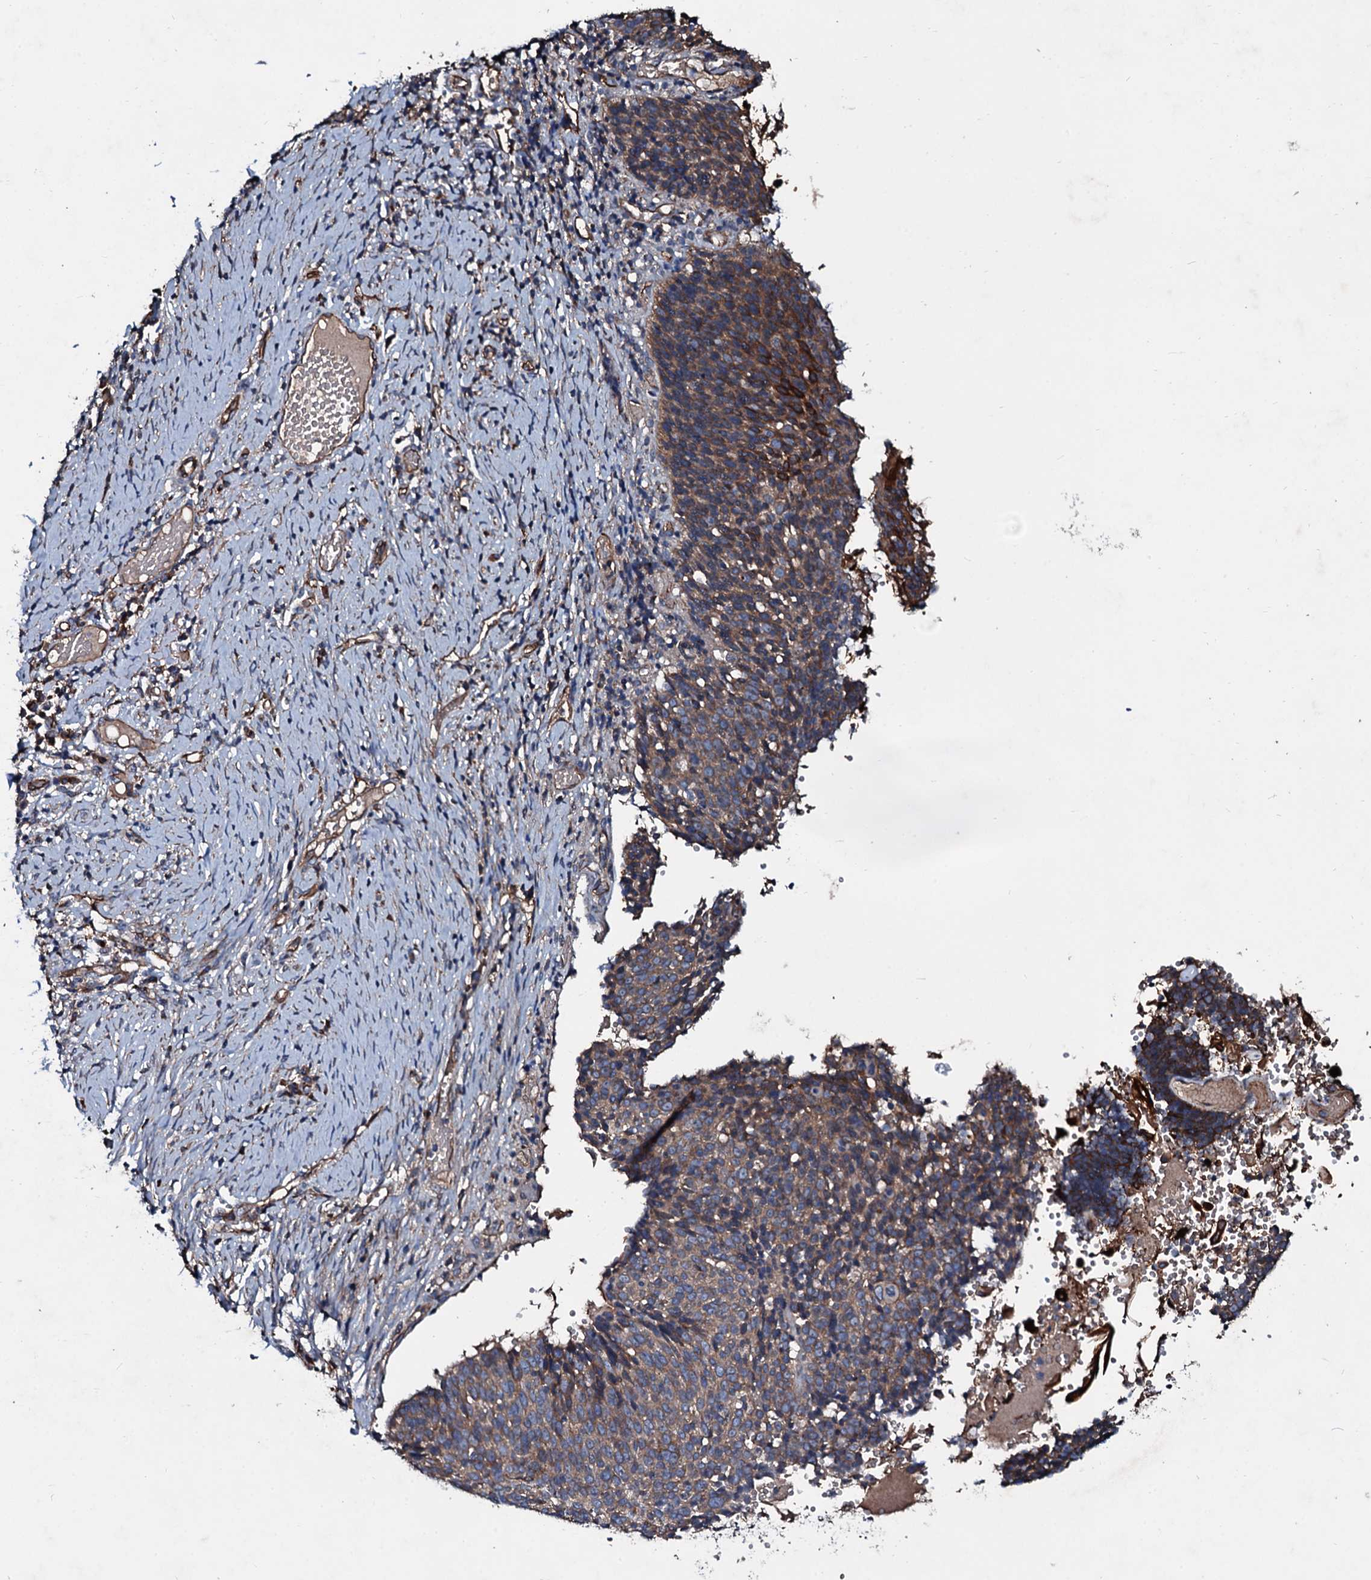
{"staining": {"intensity": "strong", "quantity": "25%-75%", "location": "cytoplasmic/membranous"}, "tissue": "cervical cancer", "cell_type": "Tumor cells", "image_type": "cancer", "snomed": [{"axis": "morphology", "description": "Normal tissue, NOS"}, {"axis": "morphology", "description": "Squamous cell carcinoma, NOS"}, {"axis": "topography", "description": "Cervix"}], "caption": "Immunohistochemical staining of cervical squamous cell carcinoma shows high levels of strong cytoplasmic/membranous protein expression in approximately 25%-75% of tumor cells. The protein of interest is stained brown, and the nuclei are stained in blue (DAB IHC with brightfield microscopy, high magnification).", "gene": "DMAC2", "patient": {"sex": "female", "age": 39}}